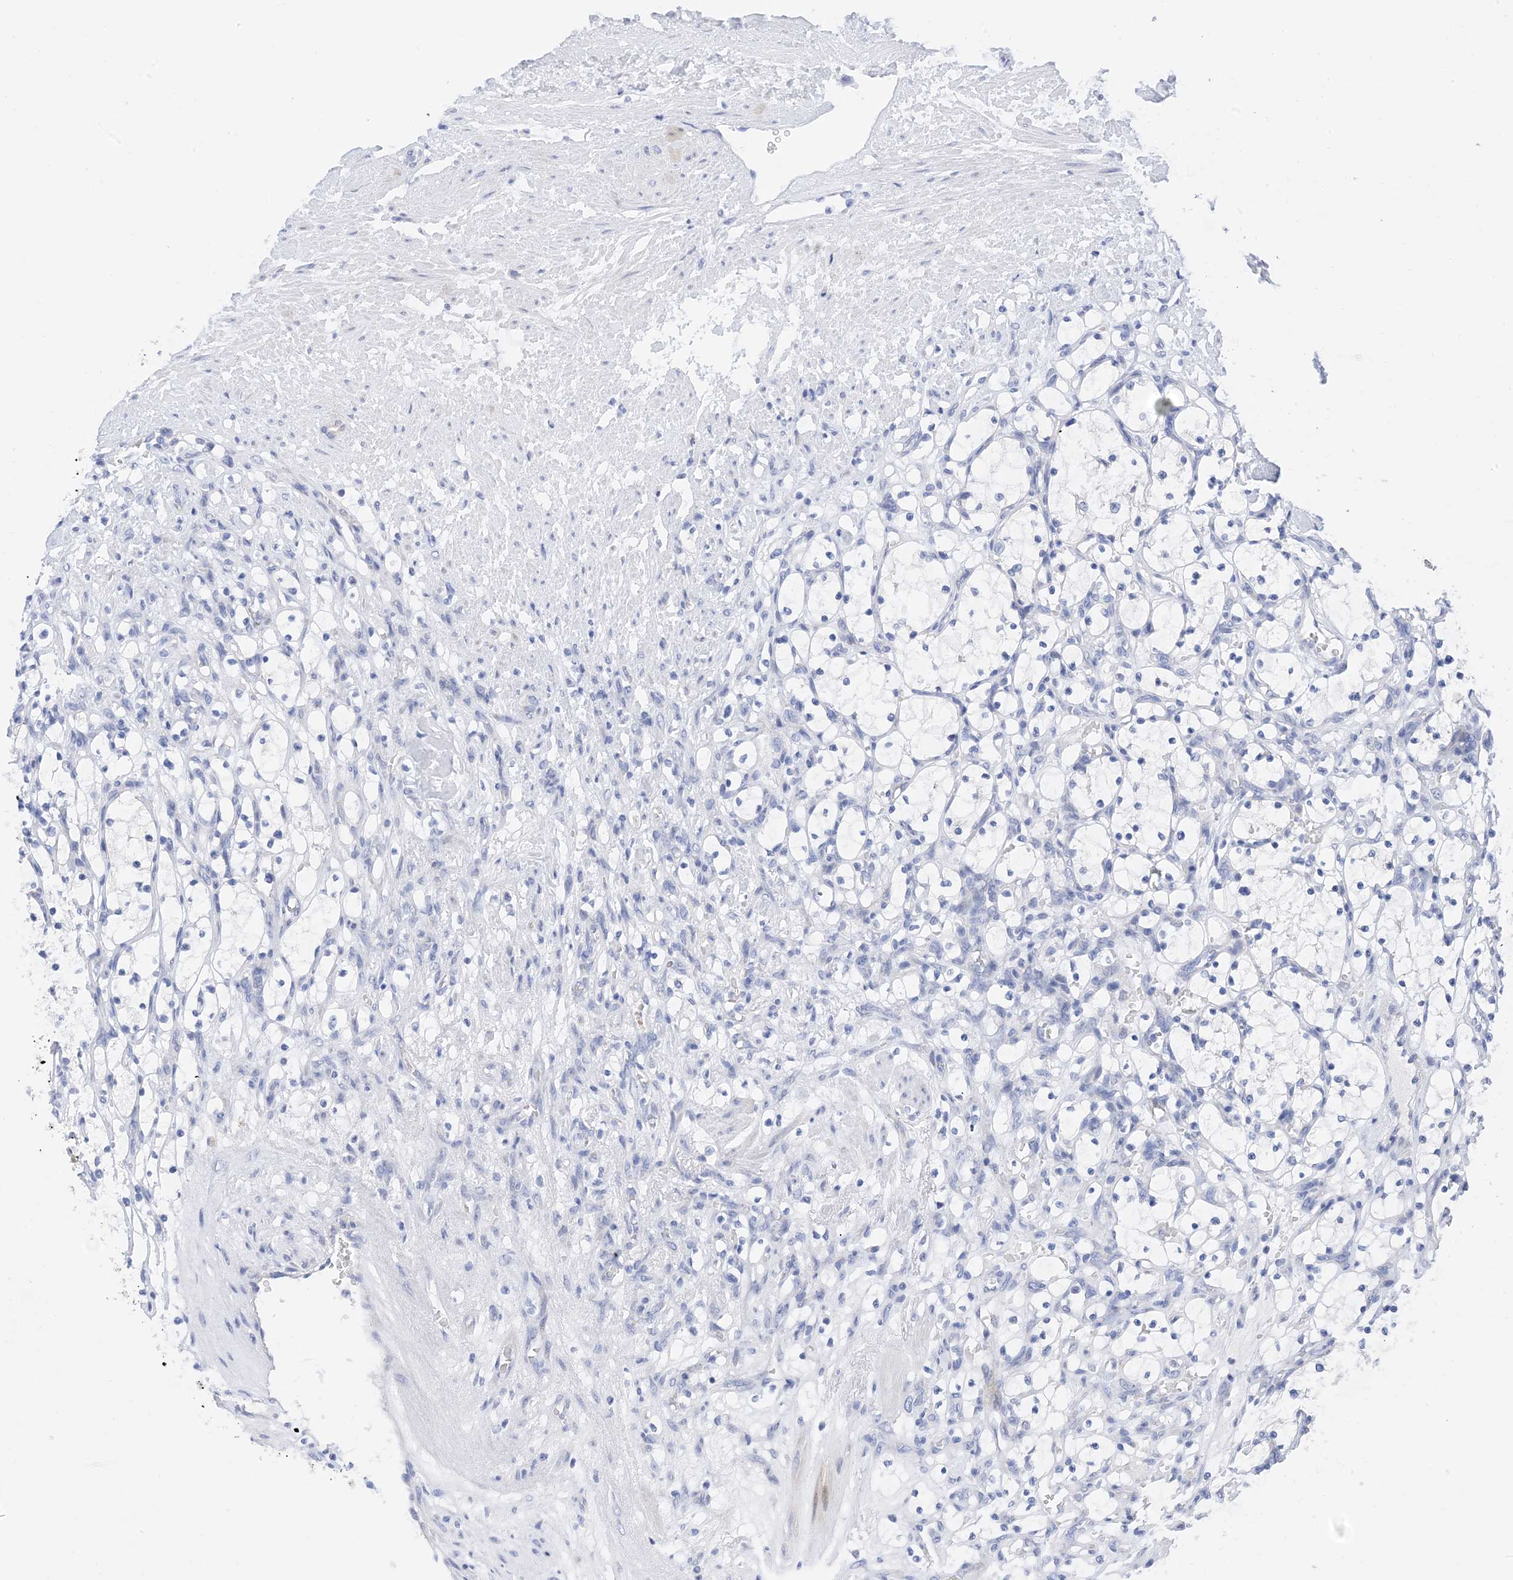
{"staining": {"intensity": "negative", "quantity": "none", "location": "none"}, "tissue": "renal cancer", "cell_type": "Tumor cells", "image_type": "cancer", "snomed": [{"axis": "morphology", "description": "Adenocarcinoma, NOS"}, {"axis": "topography", "description": "Kidney"}], "caption": "Immunohistochemistry (IHC) of human adenocarcinoma (renal) displays no expression in tumor cells. (Stains: DAB (3,3'-diaminobenzidine) immunohistochemistry with hematoxylin counter stain, Microscopy: brightfield microscopy at high magnification).", "gene": "PLK4", "patient": {"sex": "female", "age": 69}}